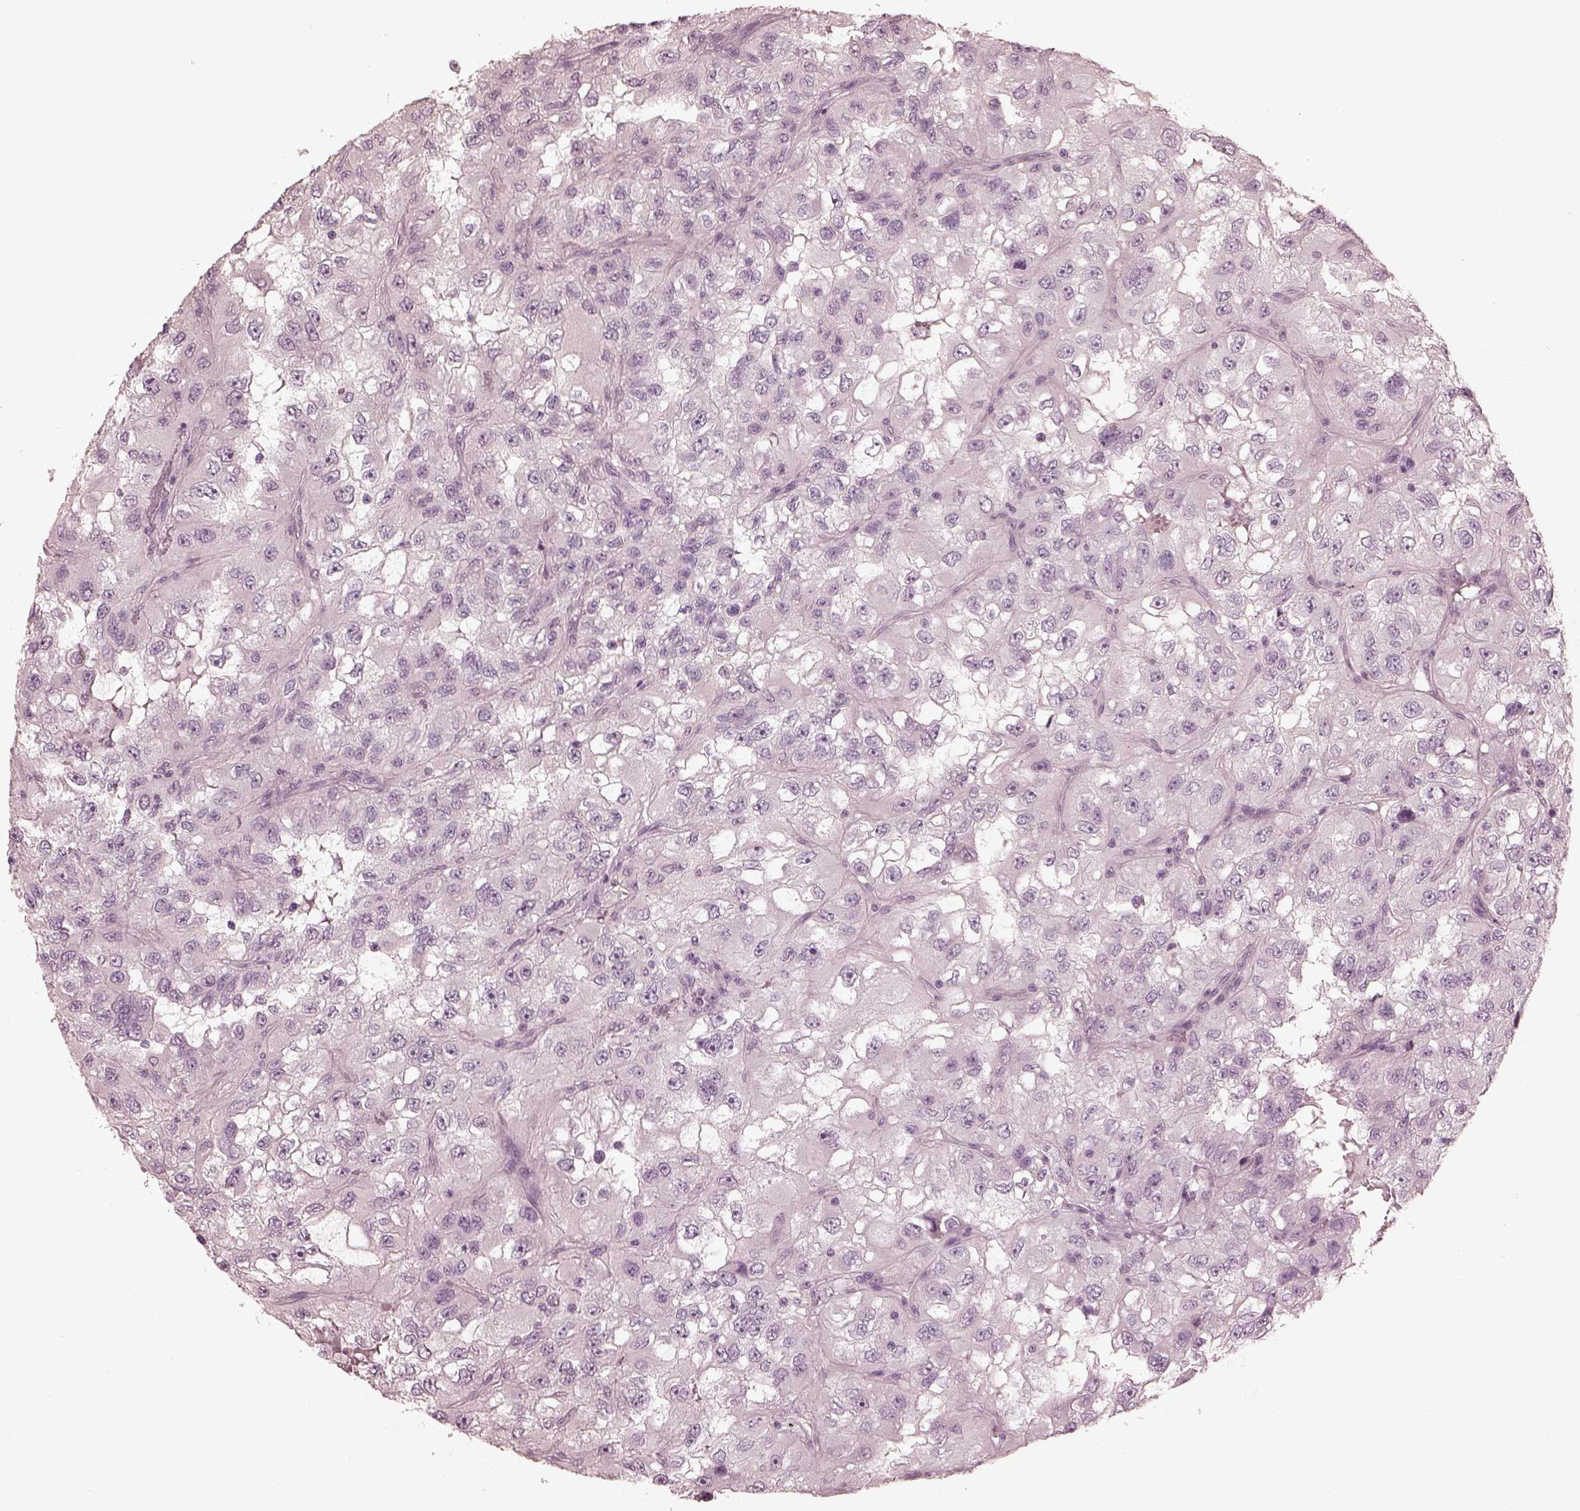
{"staining": {"intensity": "negative", "quantity": "none", "location": "none"}, "tissue": "renal cancer", "cell_type": "Tumor cells", "image_type": "cancer", "snomed": [{"axis": "morphology", "description": "Adenocarcinoma, NOS"}, {"axis": "topography", "description": "Kidney"}], "caption": "There is no significant positivity in tumor cells of renal cancer (adenocarcinoma).", "gene": "OPTC", "patient": {"sex": "male", "age": 64}}